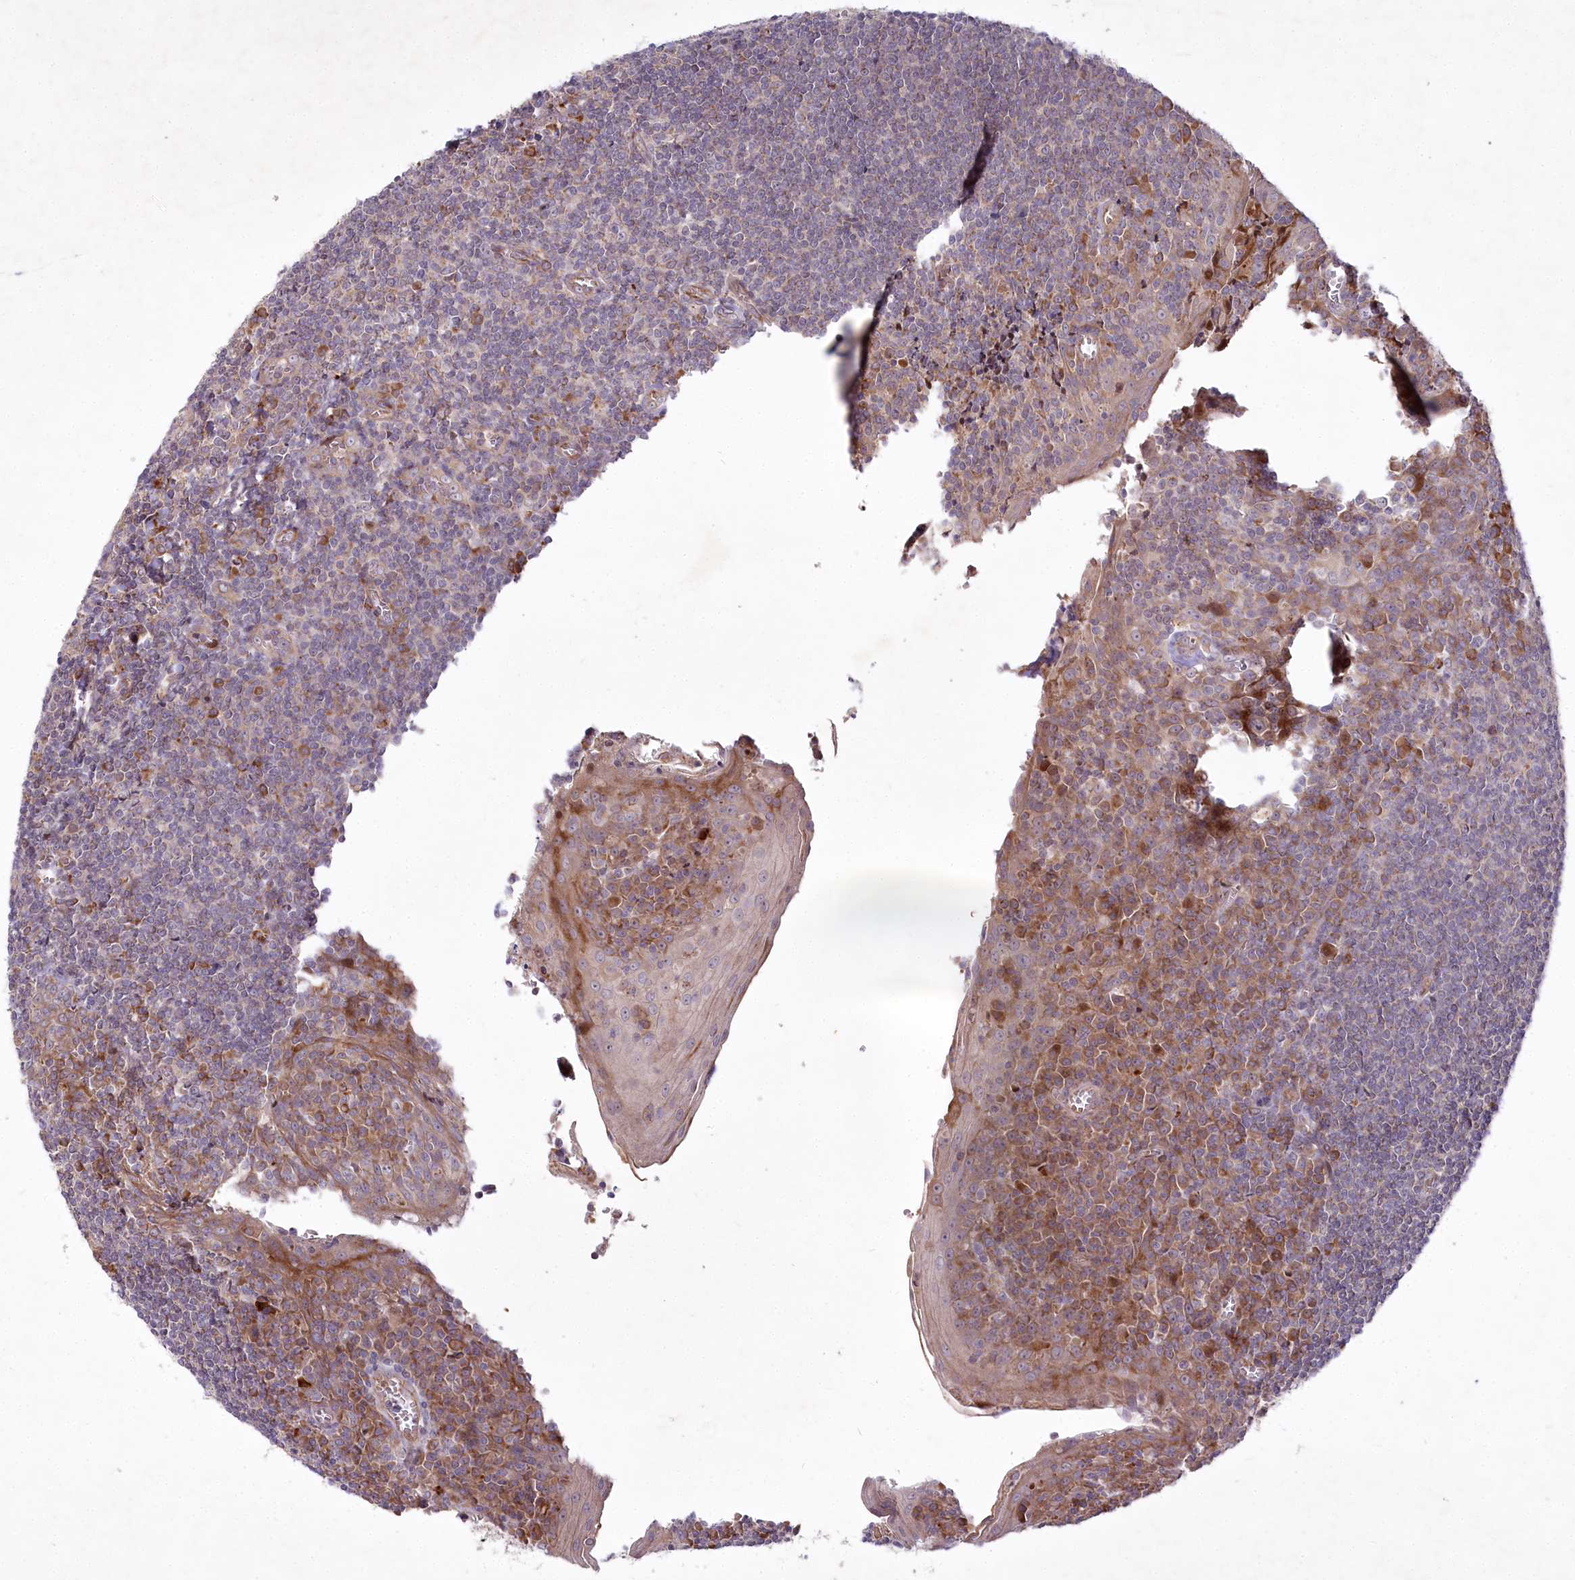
{"staining": {"intensity": "moderate", "quantity": "25%-75%", "location": "cytoplasmic/membranous"}, "tissue": "tonsil", "cell_type": "Germinal center cells", "image_type": "normal", "snomed": [{"axis": "morphology", "description": "Normal tissue, NOS"}, {"axis": "topography", "description": "Tonsil"}], "caption": "IHC of benign human tonsil shows medium levels of moderate cytoplasmic/membranous positivity in approximately 25%-75% of germinal center cells.", "gene": "PSTK", "patient": {"sex": "male", "age": 27}}